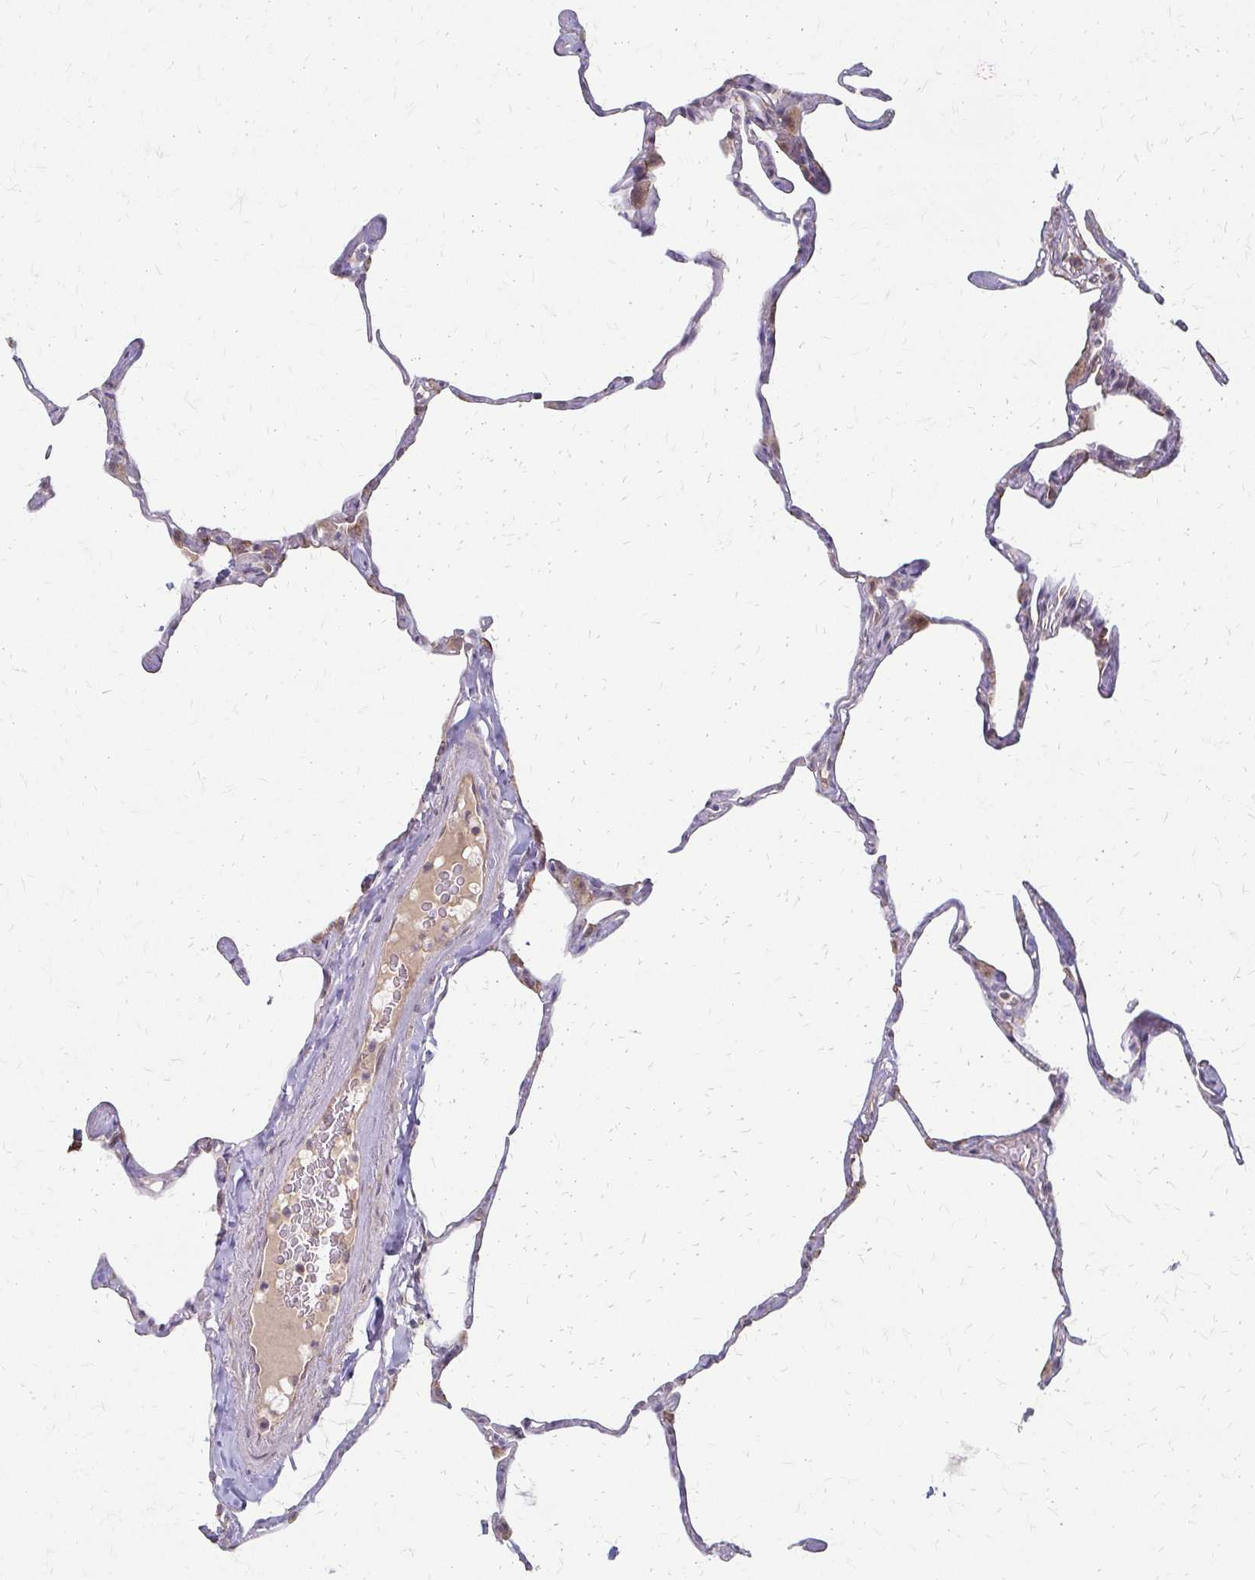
{"staining": {"intensity": "weak", "quantity": "<25%", "location": "cytoplasmic/membranous"}, "tissue": "lung", "cell_type": "Alveolar cells", "image_type": "normal", "snomed": [{"axis": "morphology", "description": "Normal tissue, NOS"}, {"axis": "topography", "description": "Lung"}], "caption": "The histopathology image displays no staining of alveolar cells in unremarkable lung. (Immunohistochemistry, brightfield microscopy, high magnification).", "gene": "ZNF383", "patient": {"sex": "male", "age": 65}}